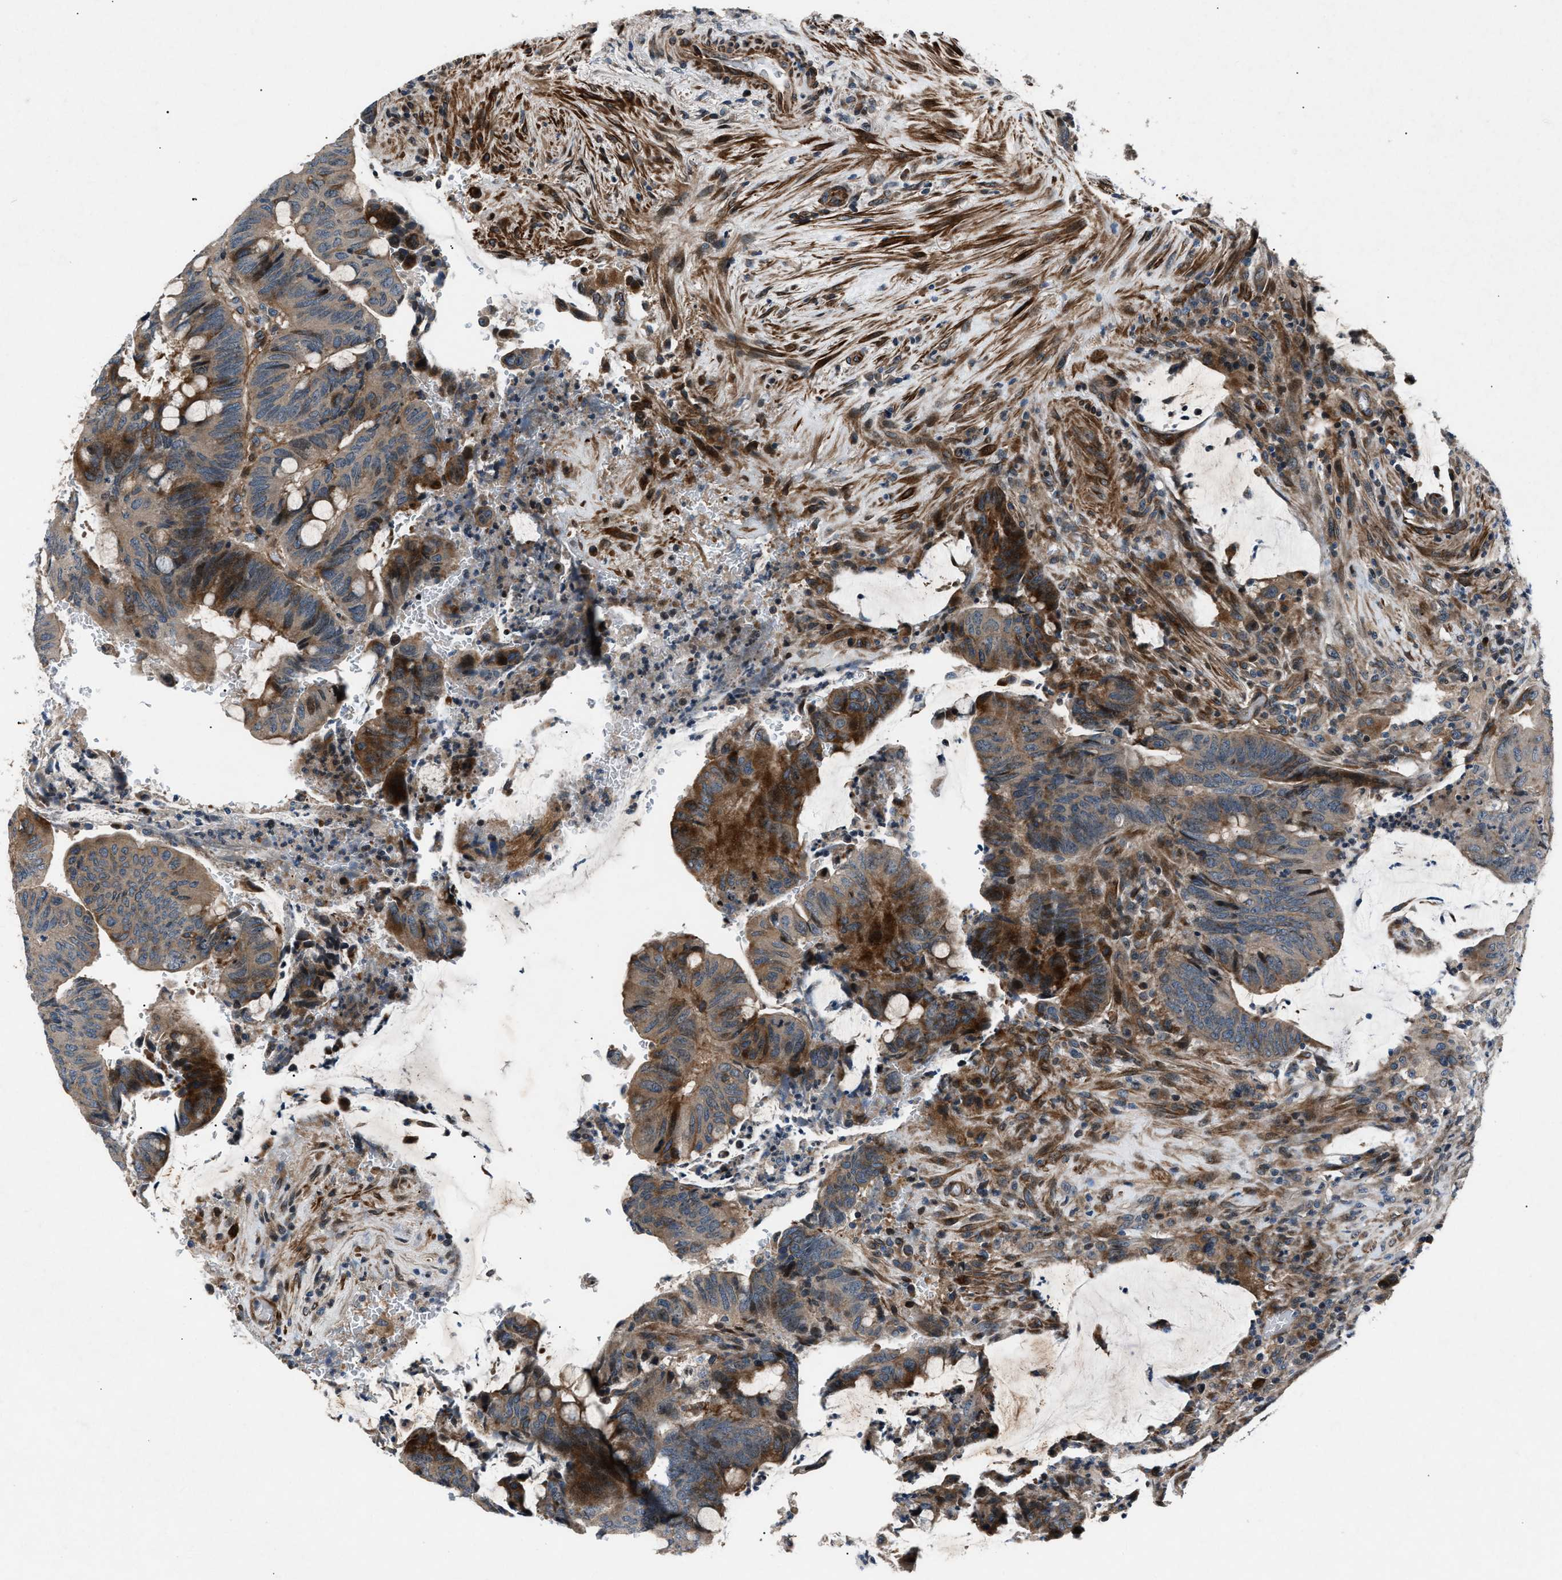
{"staining": {"intensity": "moderate", "quantity": ">75%", "location": "cytoplasmic/membranous"}, "tissue": "colorectal cancer", "cell_type": "Tumor cells", "image_type": "cancer", "snomed": [{"axis": "morphology", "description": "Normal tissue, NOS"}, {"axis": "morphology", "description": "Adenocarcinoma, NOS"}, {"axis": "topography", "description": "Rectum"}, {"axis": "topography", "description": "Peripheral nerve tissue"}], "caption": "Immunohistochemical staining of colorectal cancer (adenocarcinoma) displays medium levels of moderate cytoplasmic/membranous protein positivity in about >75% of tumor cells.", "gene": "DYNC2I1", "patient": {"sex": "male", "age": 92}}